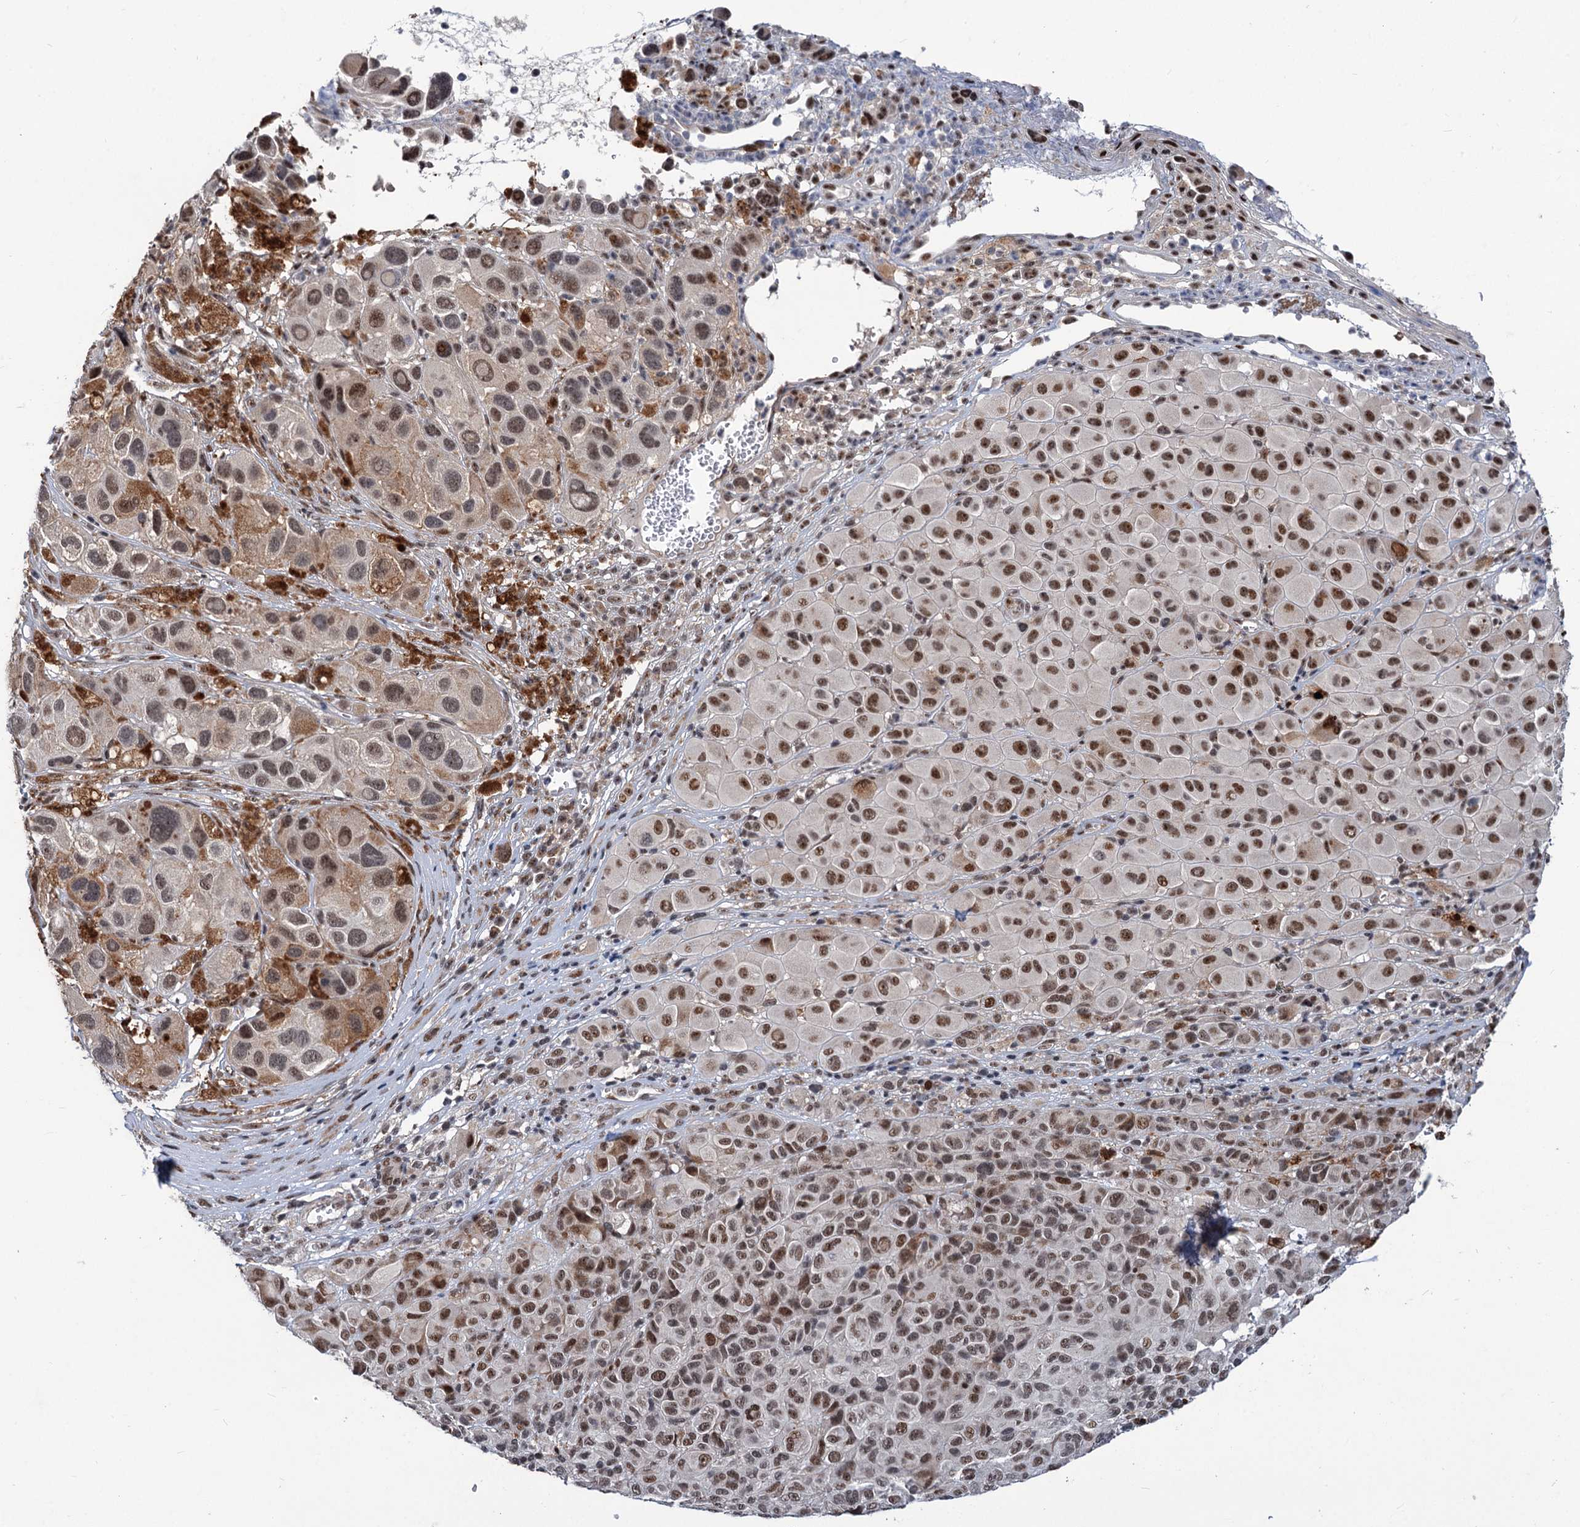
{"staining": {"intensity": "moderate", "quantity": "25%-75%", "location": "nuclear"}, "tissue": "melanoma", "cell_type": "Tumor cells", "image_type": "cancer", "snomed": [{"axis": "morphology", "description": "Malignant melanoma, NOS"}, {"axis": "topography", "description": "Skin of trunk"}], "caption": "IHC photomicrograph of melanoma stained for a protein (brown), which shows medium levels of moderate nuclear expression in approximately 25%-75% of tumor cells.", "gene": "PHF8", "patient": {"sex": "male", "age": 71}}